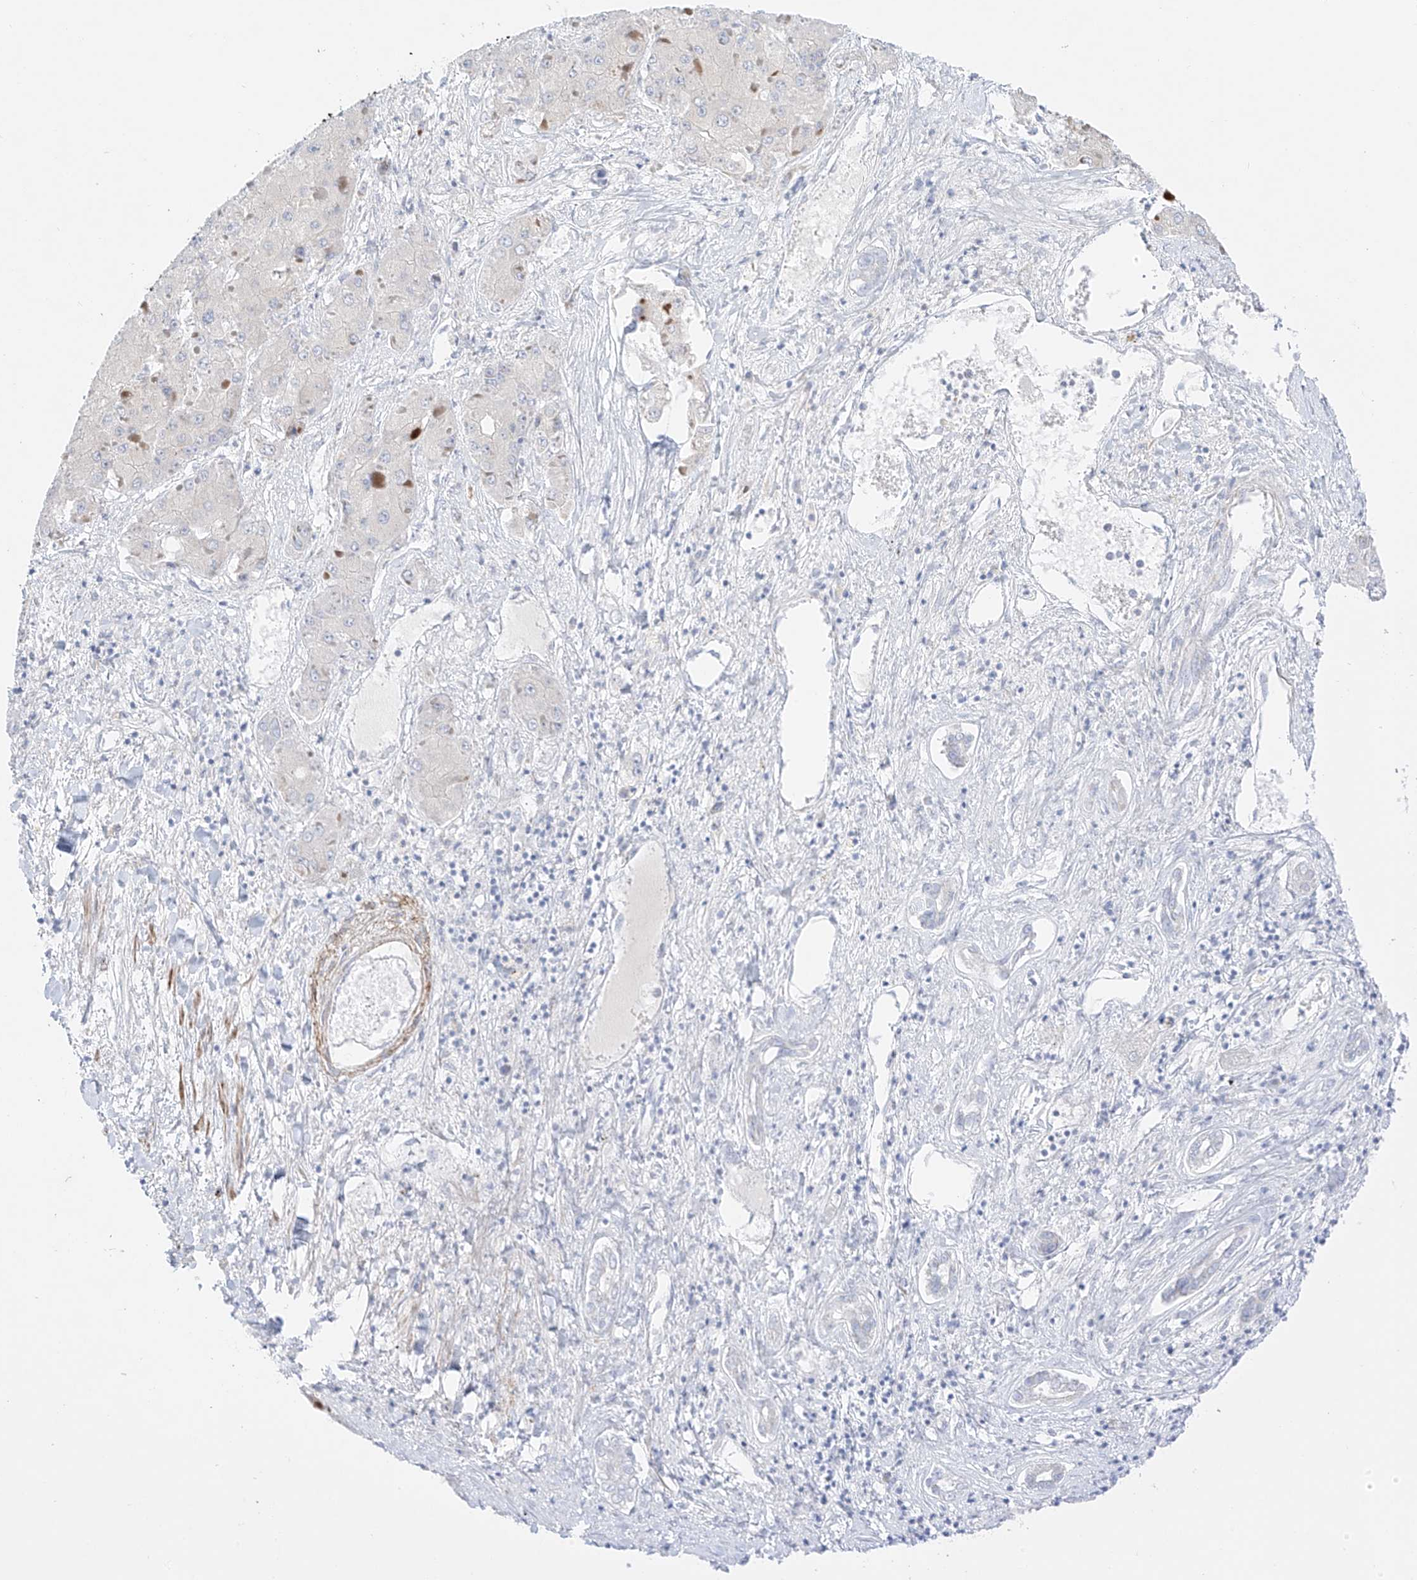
{"staining": {"intensity": "negative", "quantity": "none", "location": "none"}, "tissue": "liver cancer", "cell_type": "Tumor cells", "image_type": "cancer", "snomed": [{"axis": "morphology", "description": "Carcinoma, Hepatocellular, NOS"}, {"axis": "topography", "description": "Liver"}], "caption": "Human liver cancer (hepatocellular carcinoma) stained for a protein using immunohistochemistry (IHC) exhibits no positivity in tumor cells.", "gene": "ST3GAL5", "patient": {"sex": "female", "age": 73}}